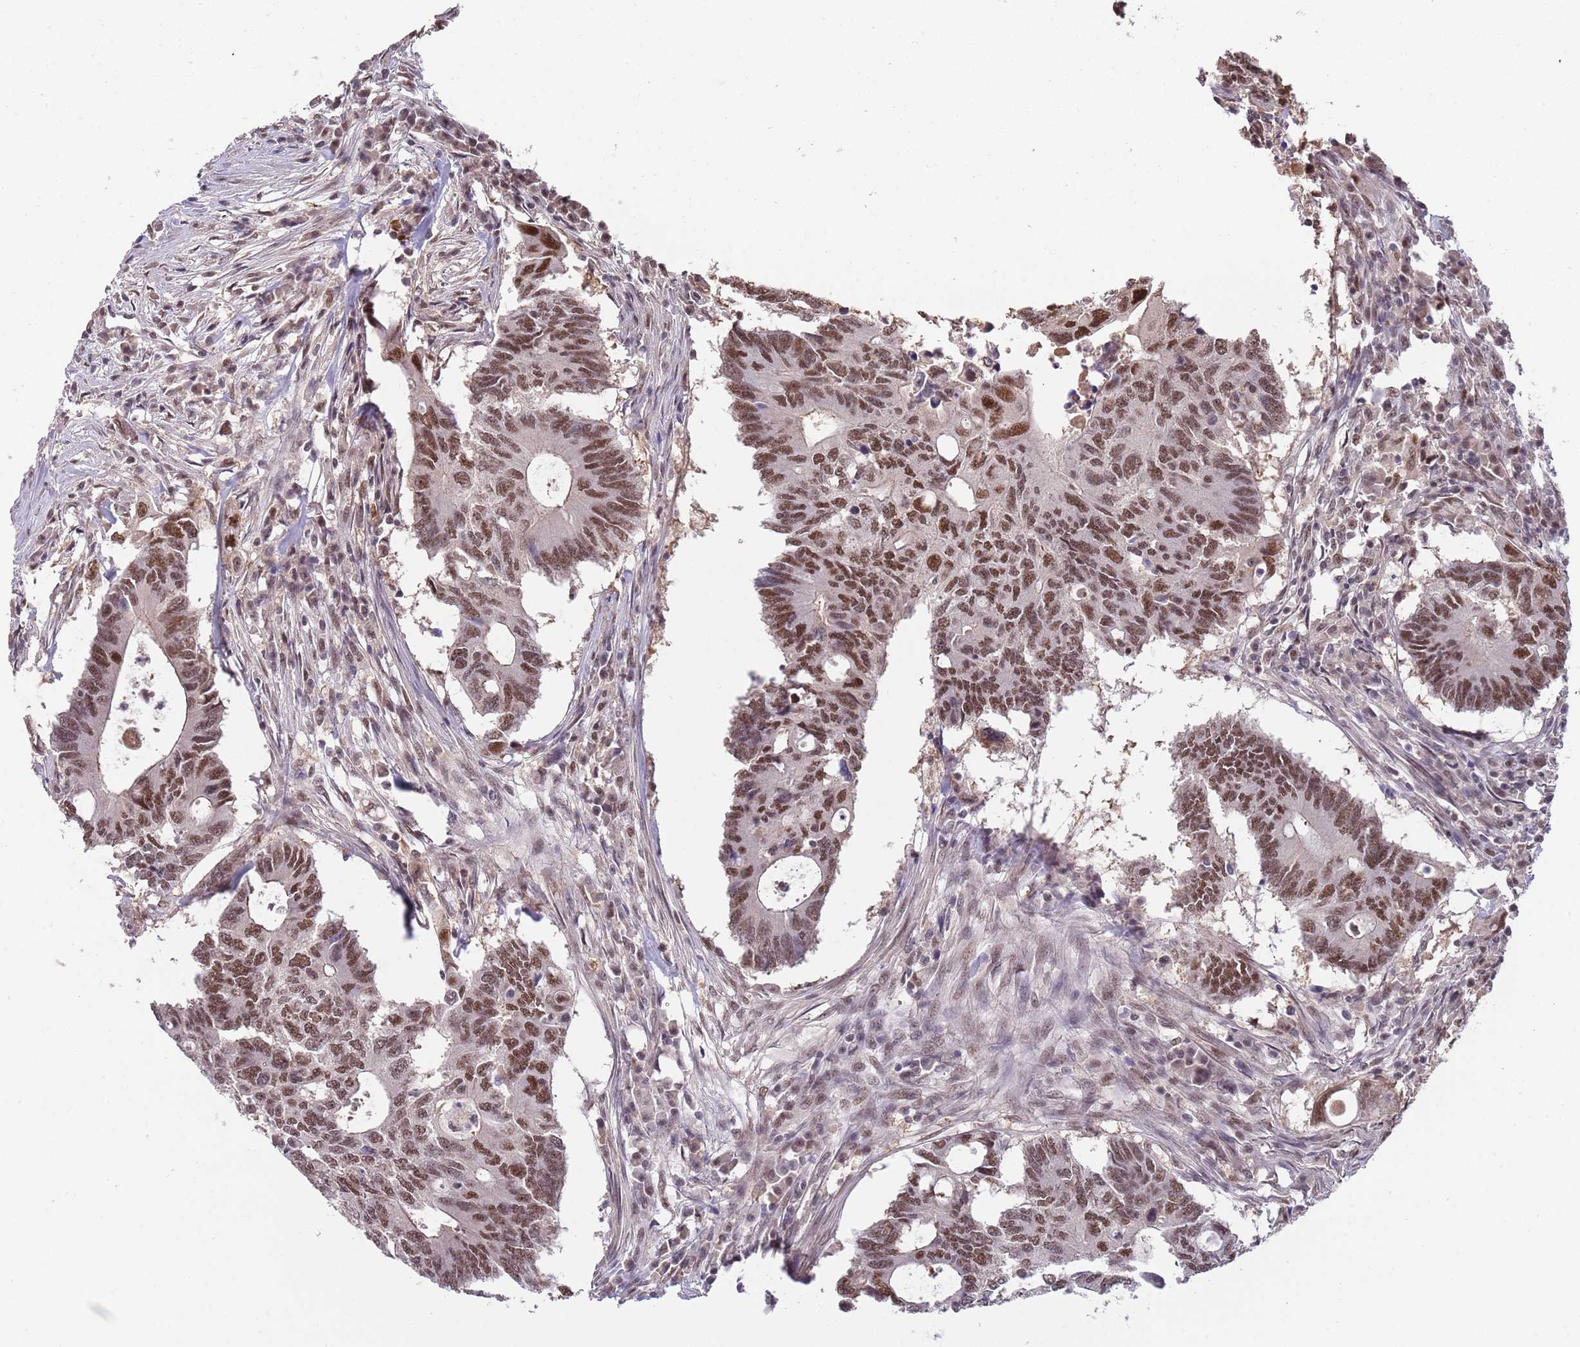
{"staining": {"intensity": "moderate", "quantity": ">75%", "location": "nuclear"}, "tissue": "colorectal cancer", "cell_type": "Tumor cells", "image_type": "cancer", "snomed": [{"axis": "morphology", "description": "Adenocarcinoma, NOS"}, {"axis": "topography", "description": "Colon"}], "caption": "This image demonstrates colorectal cancer stained with IHC to label a protein in brown. The nuclear of tumor cells show moderate positivity for the protein. Nuclei are counter-stained blue.", "gene": "ZBTB7A", "patient": {"sex": "male", "age": 71}}